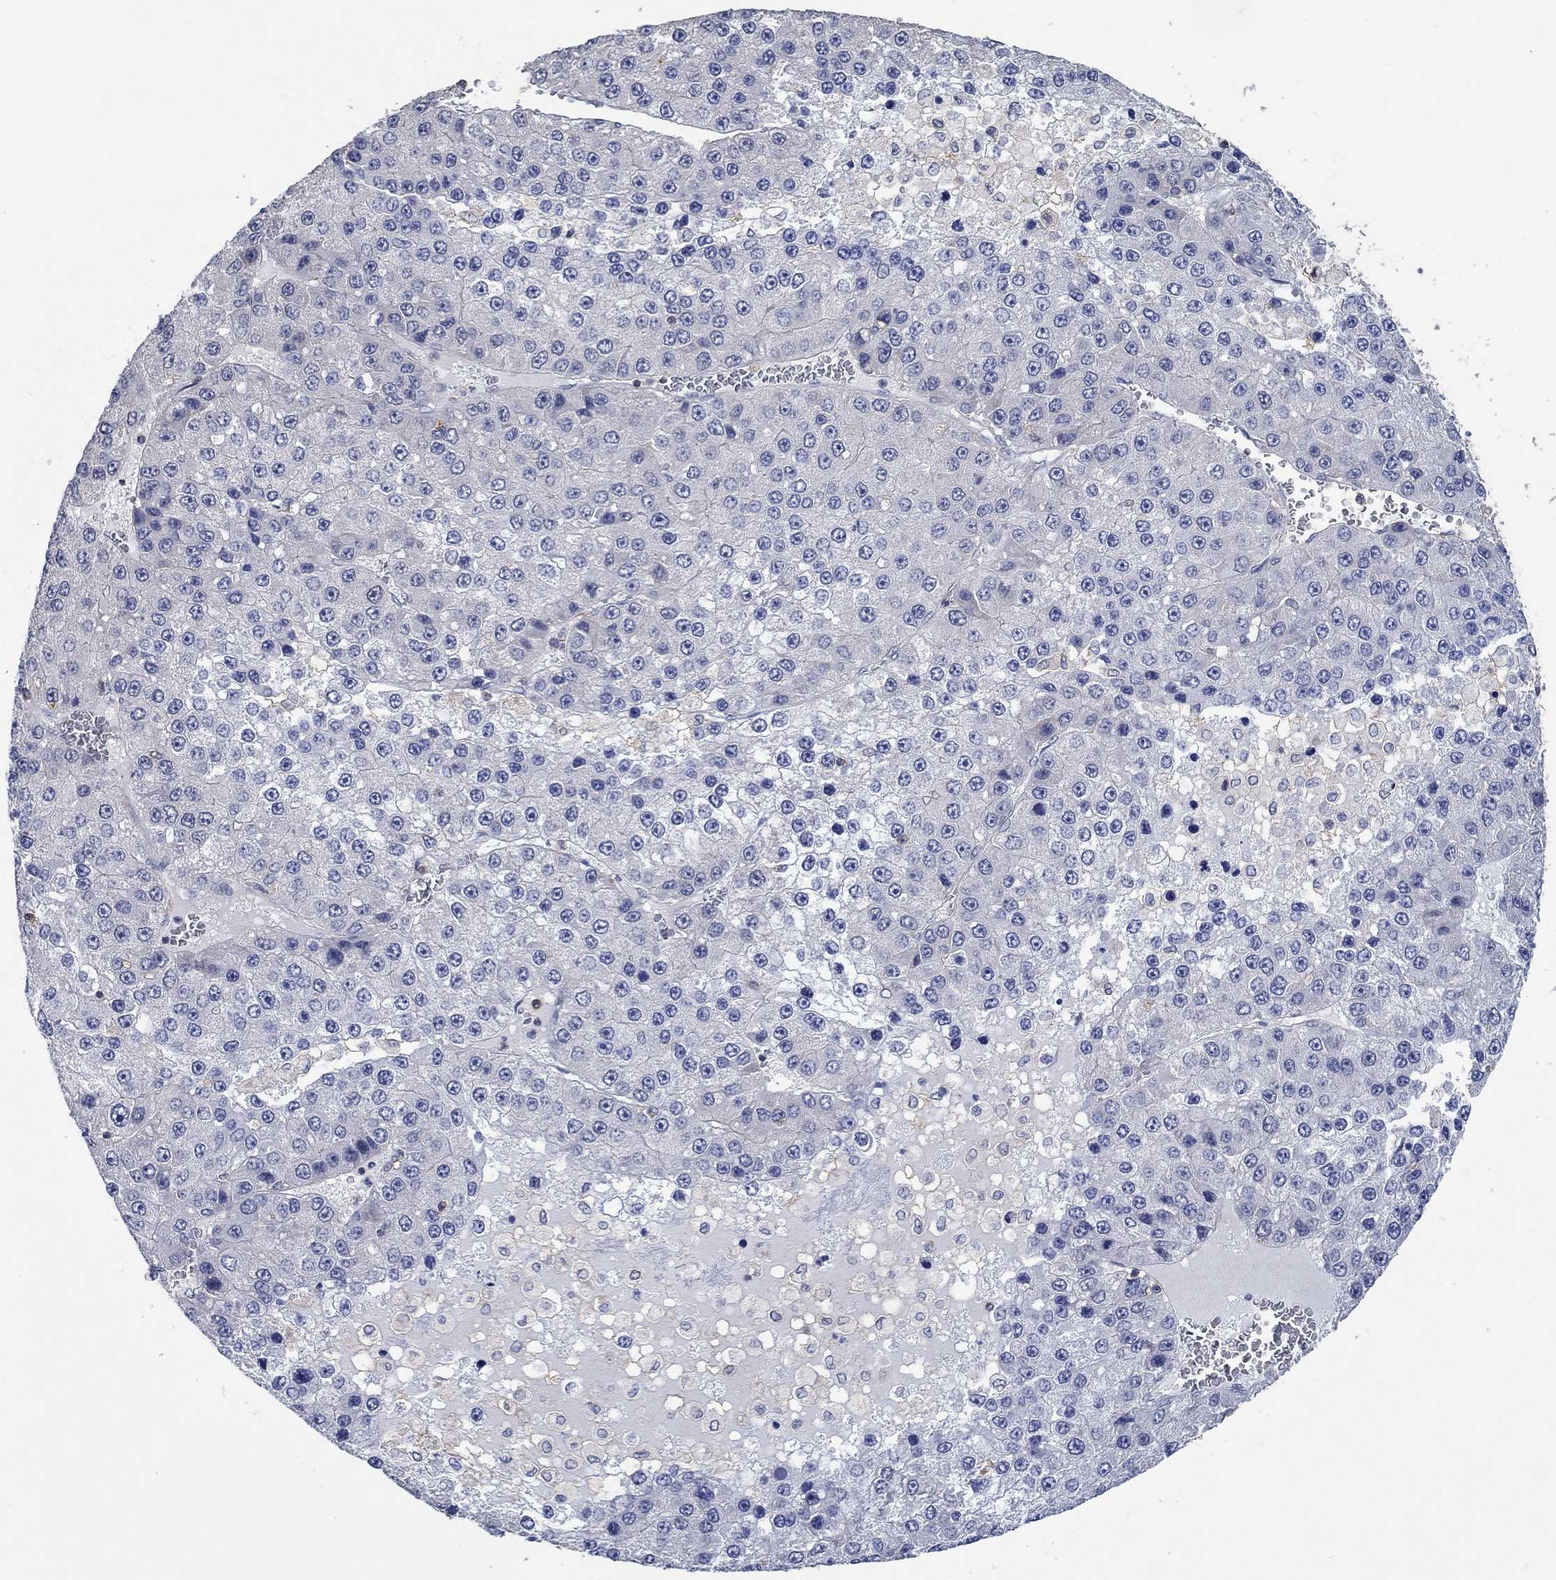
{"staining": {"intensity": "negative", "quantity": "none", "location": "none"}, "tissue": "liver cancer", "cell_type": "Tumor cells", "image_type": "cancer", "snomed": [{"axis": "morphology", "description": "Carcinoma, Hepatocellular, NOS"}, {"axis": "topography", "description": "Liver"}], "caption": "DAB immunohistochemical staining of liver hepatocellular carcinoma shows no significant staining in tumor cells. (Brightfield microscopy of DAB immunohistochemistry at high magnification).", "gene": "TNFAIP8L3", "patient": {"sex": "female", "age": 73}}